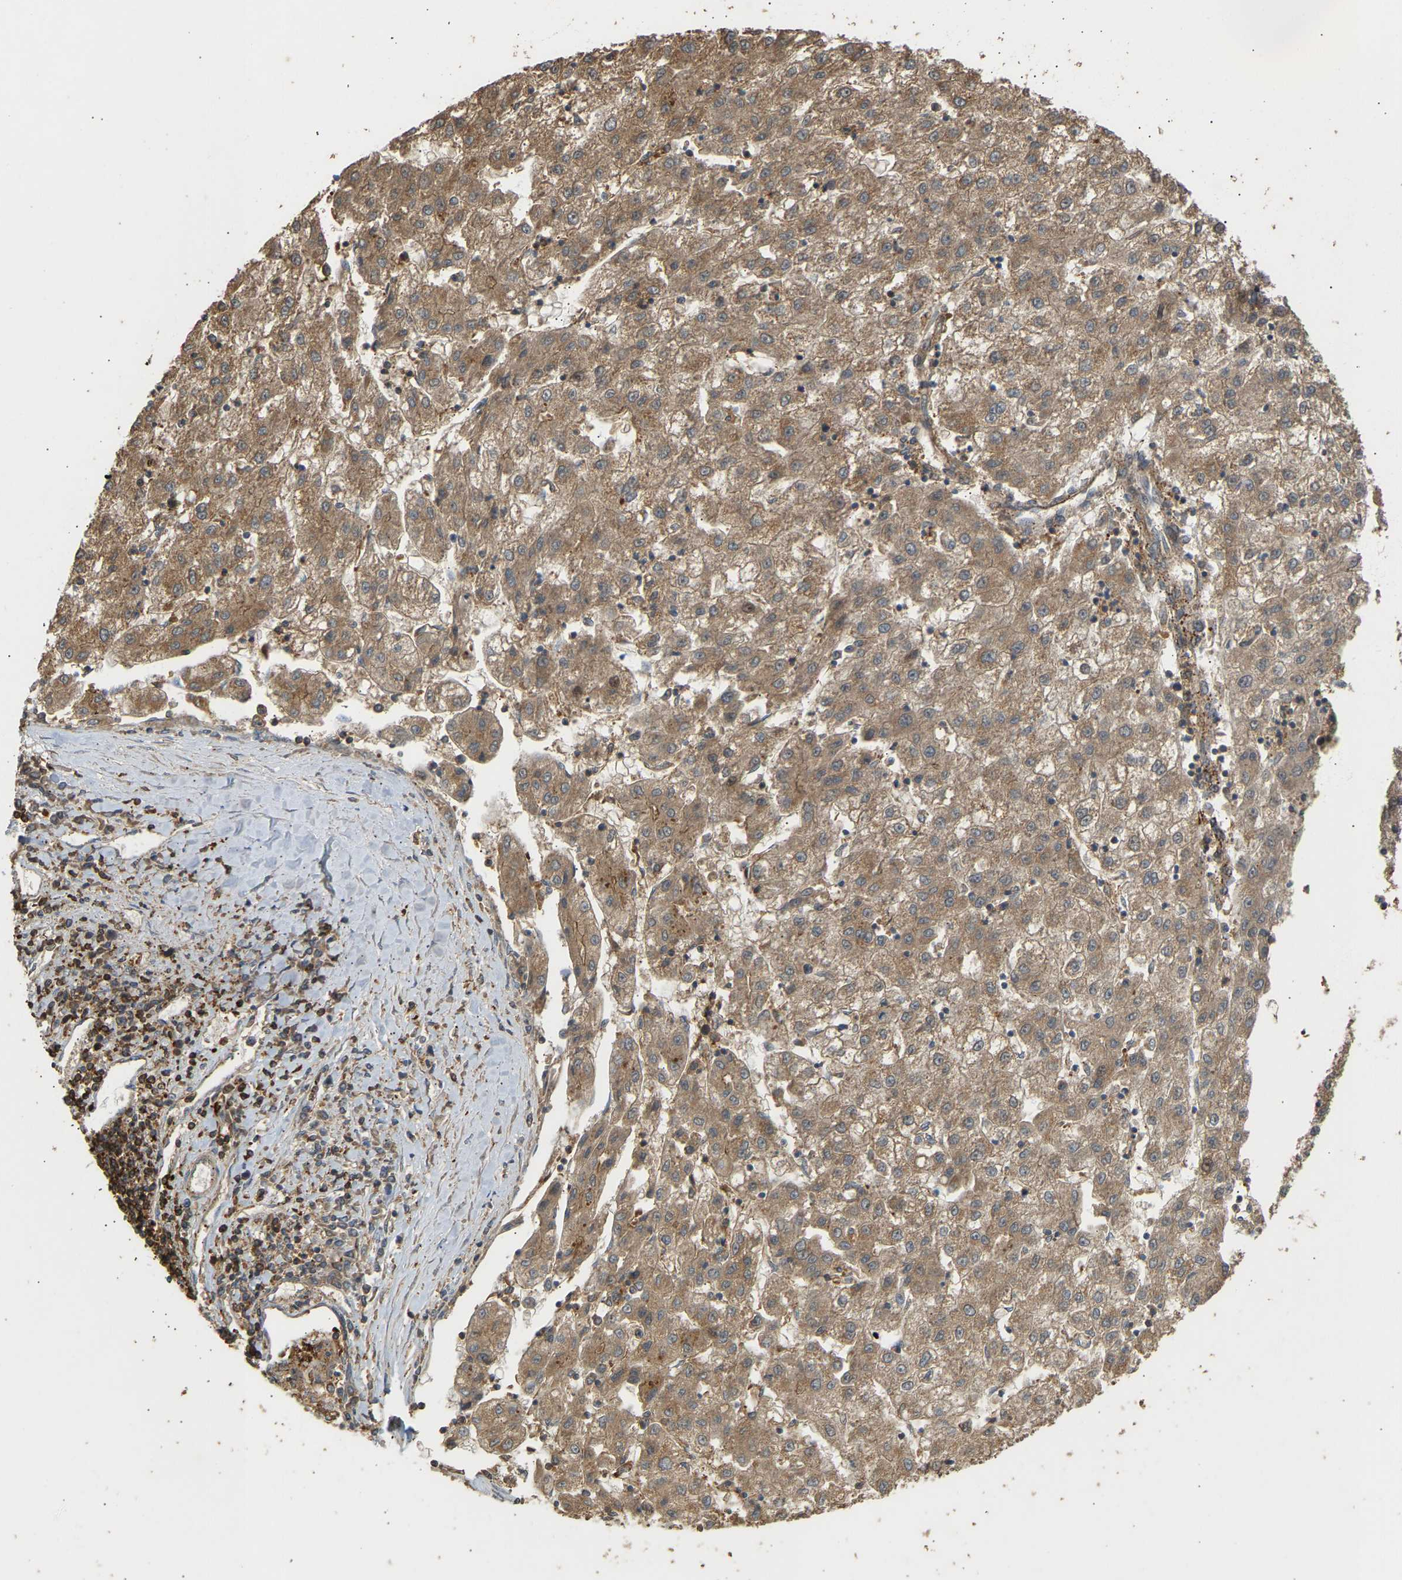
{"staining": {"intensity": "moderate", "quantity": ">75%", "location": "cytoplasmic/membranous"}, "tissue": "liver cancer", "cell_type": "Tumor cells", "image_type": "cancer", "snomed": [{"axis": "morphology", "description": "Carcinoma, Hepatocellular, NOS"}, {"axis": "topography", "description": "Liver"}], "caption": "Protein positivity by IHC shows moderate cytoplasmic/membranous expression in approximately >75% of tumor cells in liver cancer. Using DAB (3,3'-diaminobenzidine) (brown) and hematoxylin (blue) stains, captured at high magnification using brightfield microscopy.", "gene": "GOPC", "patient": {"sex": "male", "age": 72}}